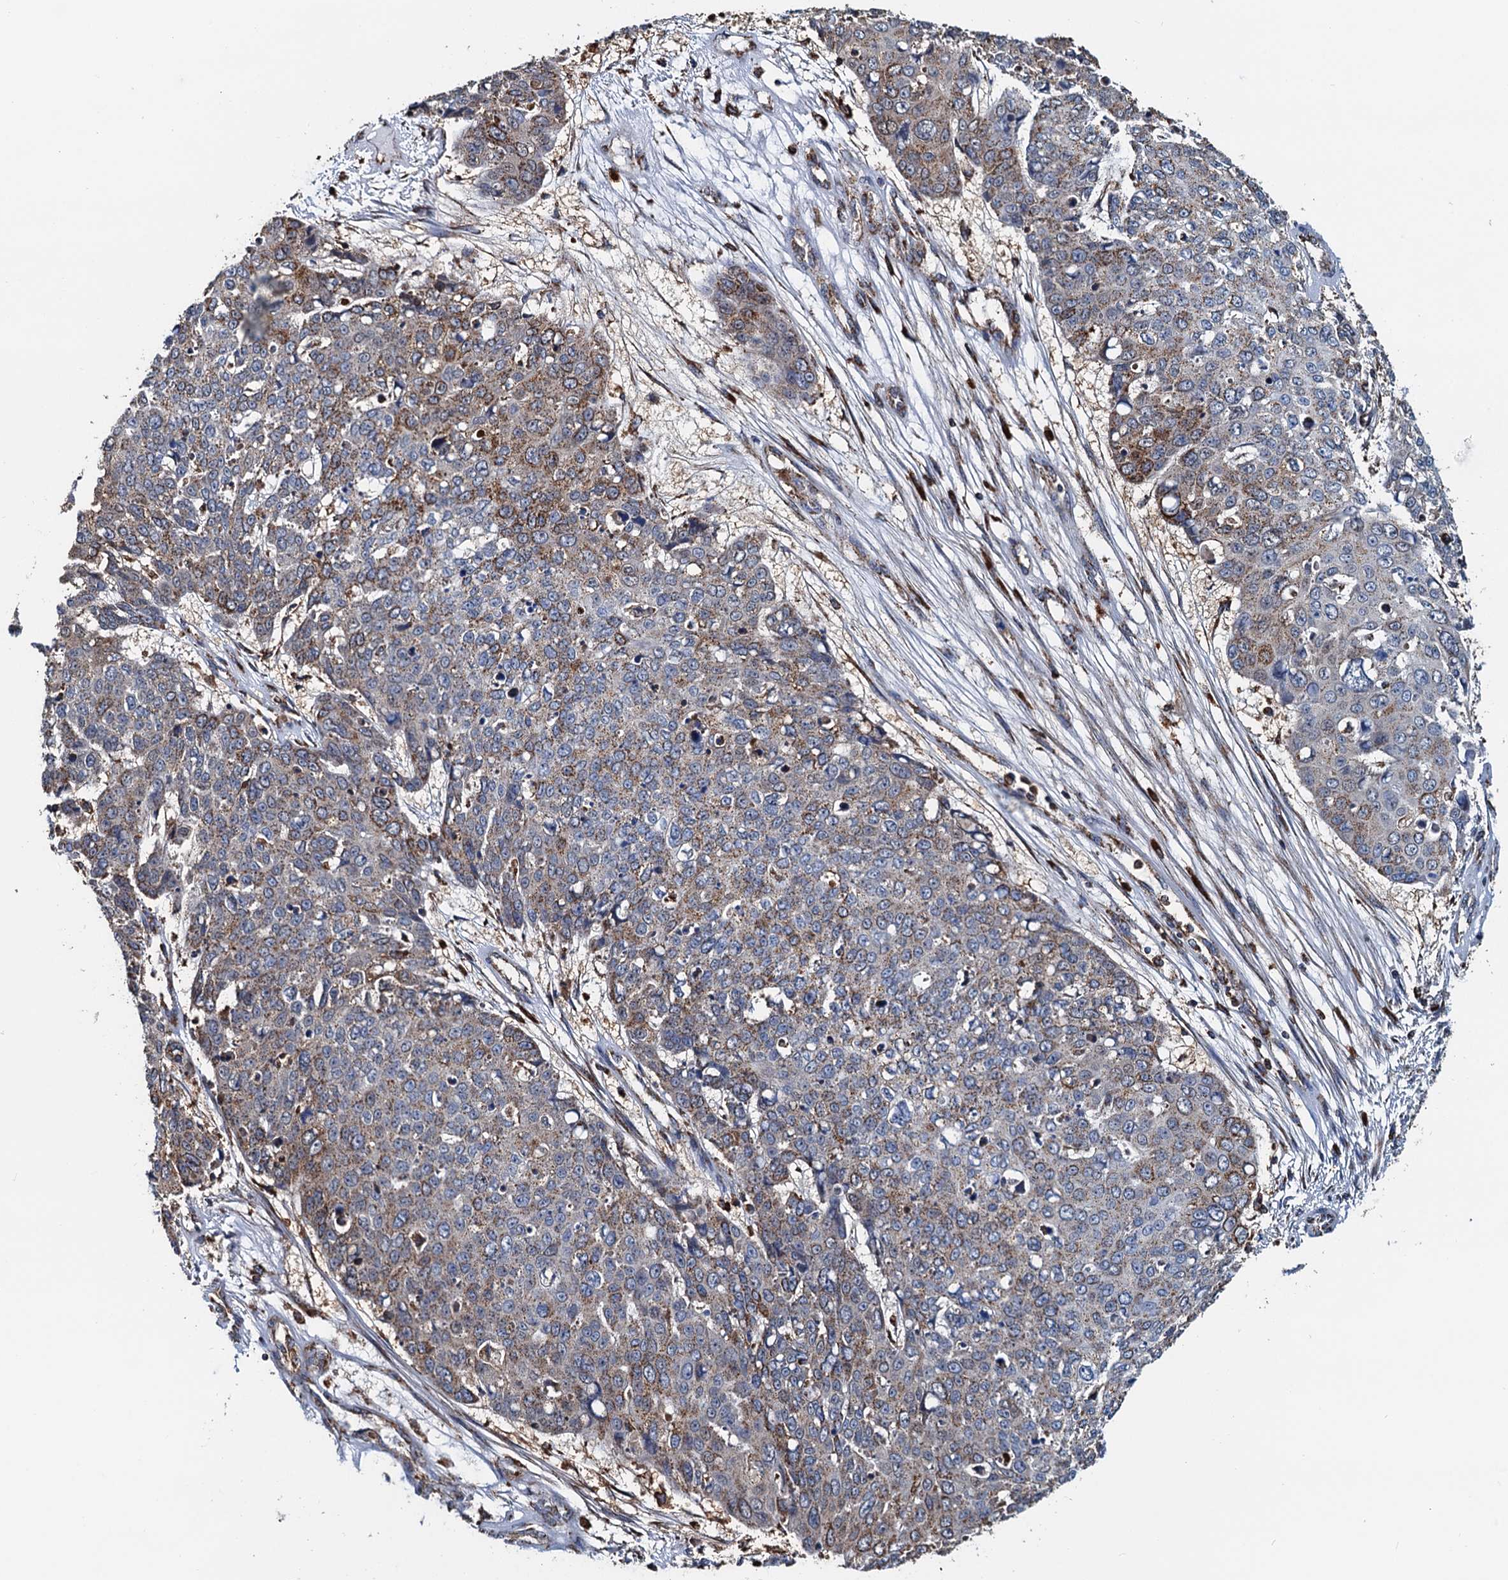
{"staining": {"intensity": "moderate", "quantity": "25%-75%", "location": "cytoplasmic/membranous"}, "tissue": "skin cancer", "cell_type": "Tumor cells", "image_type": "cancer", "snomed": [{"axis": "morphology", "description": "Squamous cell carcinoma, NOS"}, {"axis": "topography", "description": "Skin"}], "caption": "Immunohistochemical staining of squamous cell carcinoma (skin) exhibits moderate cytoplasmic/membranous protein expression in approximately 25%-75% of tumor cells. The protein is stained brown, and the nuclei are stained in blue (DAB IHC with brightfield microscopy, high magnification).", "gene": "AAGAB", "patient": {"sex": "male", "age": 71}}